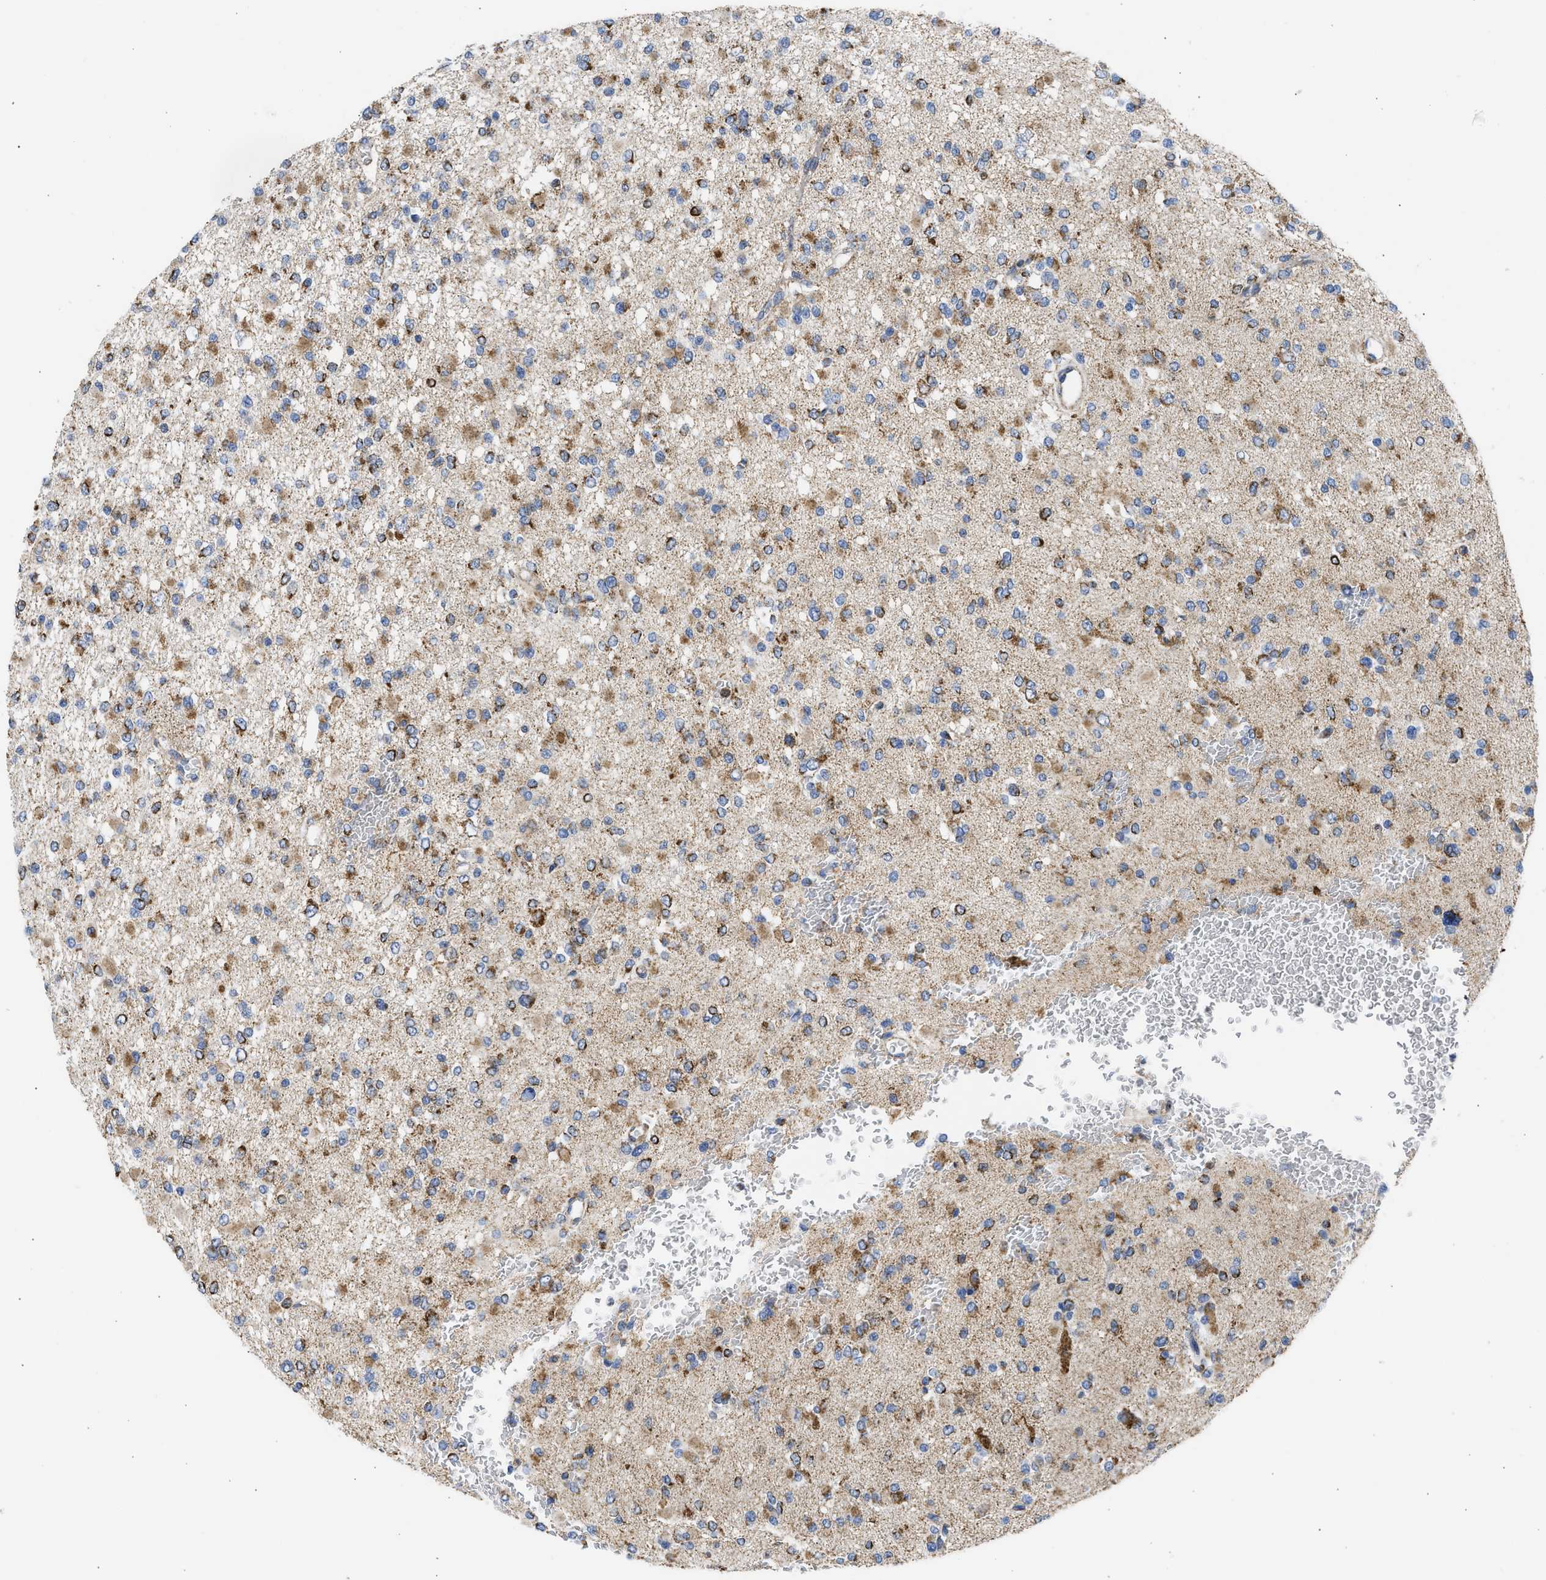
{"staining": {"intensity": "moderate", "quantity": ">75%", "location": "cytoplasmic/membranous"}, "tissue": "glioma", "cell_type": "Tumor cells", "image_type": "cancer", "snomed": [{"axis": "morphology", "description": "Glioma, malignant, Low grade"}, {"axis": "topography", "description": "Brain"}], "caption": "A photomicrograph showing moderate cytoplasmic/membranous staining in approximately >75% of tumor cells in malignant low-grade glioma, as visualized by brown immunohistochemical staining.", "gene": "CYCS", "patient": {"sex": "female", "age": 22}}